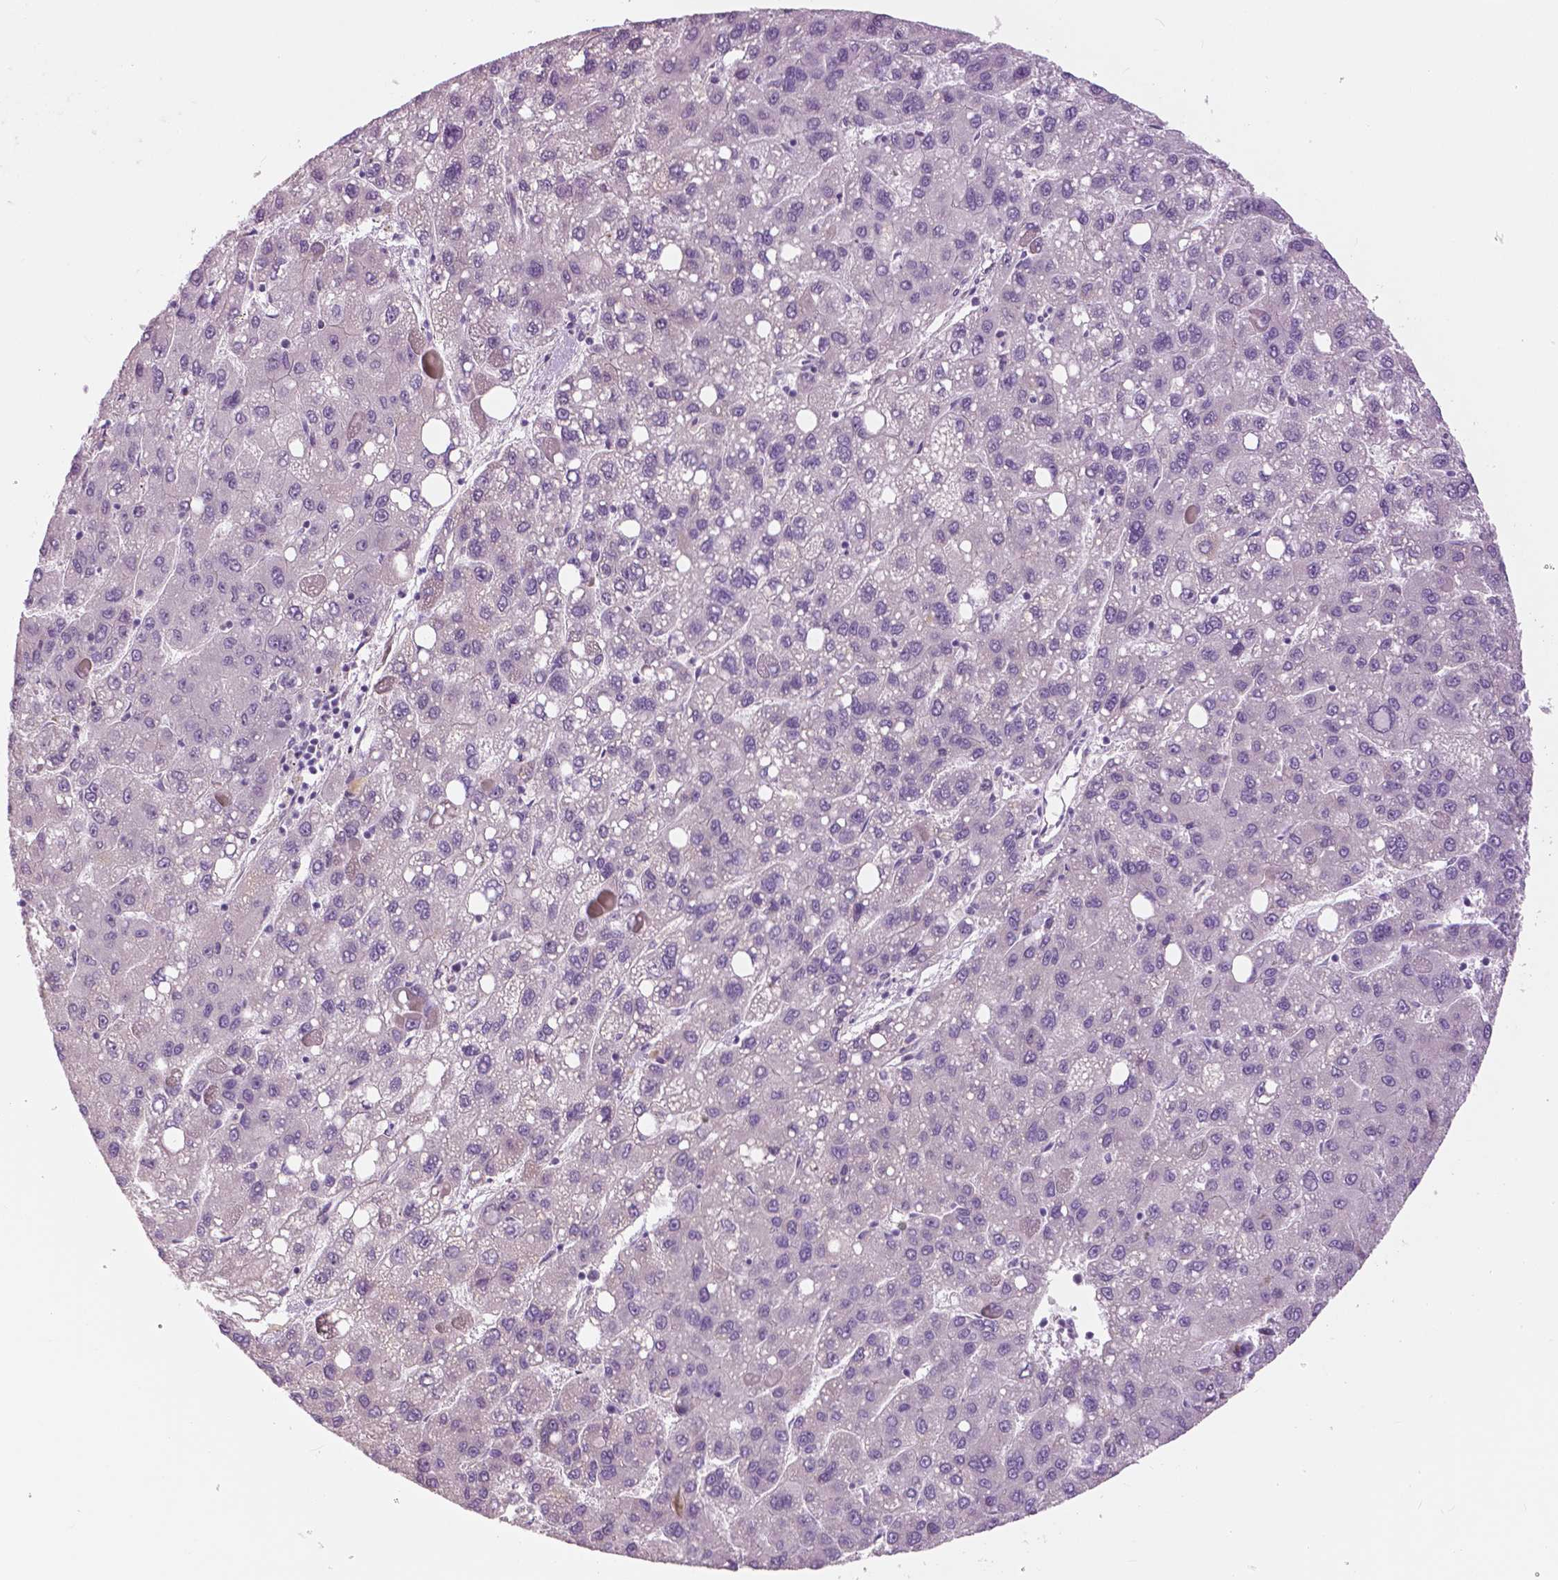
{"staining": {"intensity": "negative", "quantity": "none", "location": "none"}, "tissue": "liver cancer", "cell_type": "Tumor cells", "image_type": "cancer", "snomed": [{"axis": "morphology", "description": "Carcinoma, Hepatocellular, NOS"}, {"axis": "topography", "description": "Liver"}], "caption": "This micrograph is of liver cancer stained with IHC to label a protein in brown with the nuclei are counter-stained blue. There is no positivity in tumor cells.", "gene": "SERPINI1", "patient": {"sex": "female", "age": 82}}